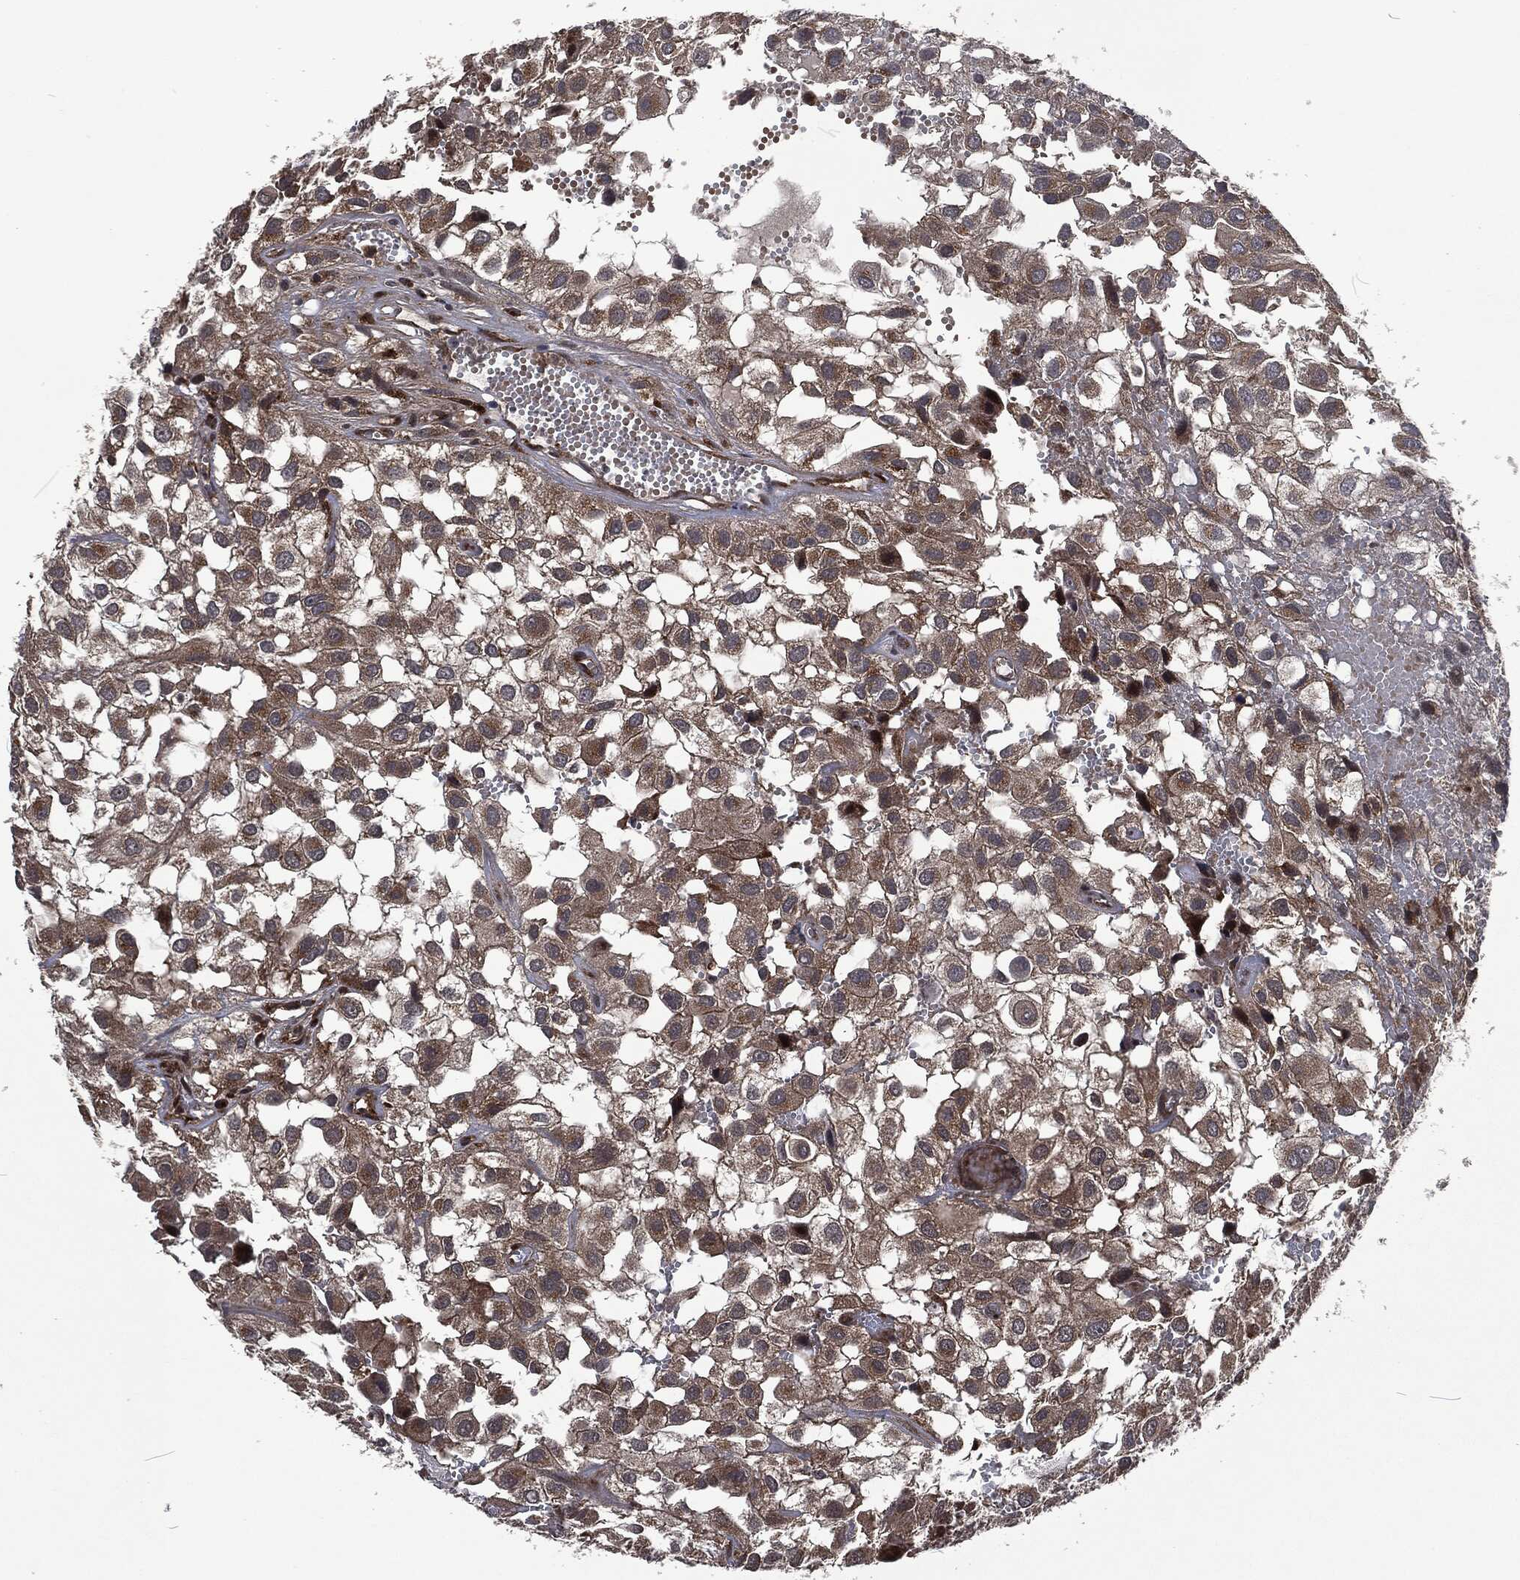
{"staining": {"intensity": "moderate", "quantity": "<25%", "location": "cytoplasmic/membranous"}, "tissue": "urothelial cancer", "cell_type": "Tumor cells", "image_type": "cancer", "snomed": [{"axis": "morphology", "description": "Urothelial carcinoma, High grade"}, {"axis": "topography", "description": "Urinary bladder"}], "caption": "The image exhibits immunohistochemical staining of urothelial cancer. There is moderate cytoplasmic/membranous staining is present in approximately <25% of tumor cells.", "gene": "CMPK2", "patient": {"sex": "male", "age": 56}}